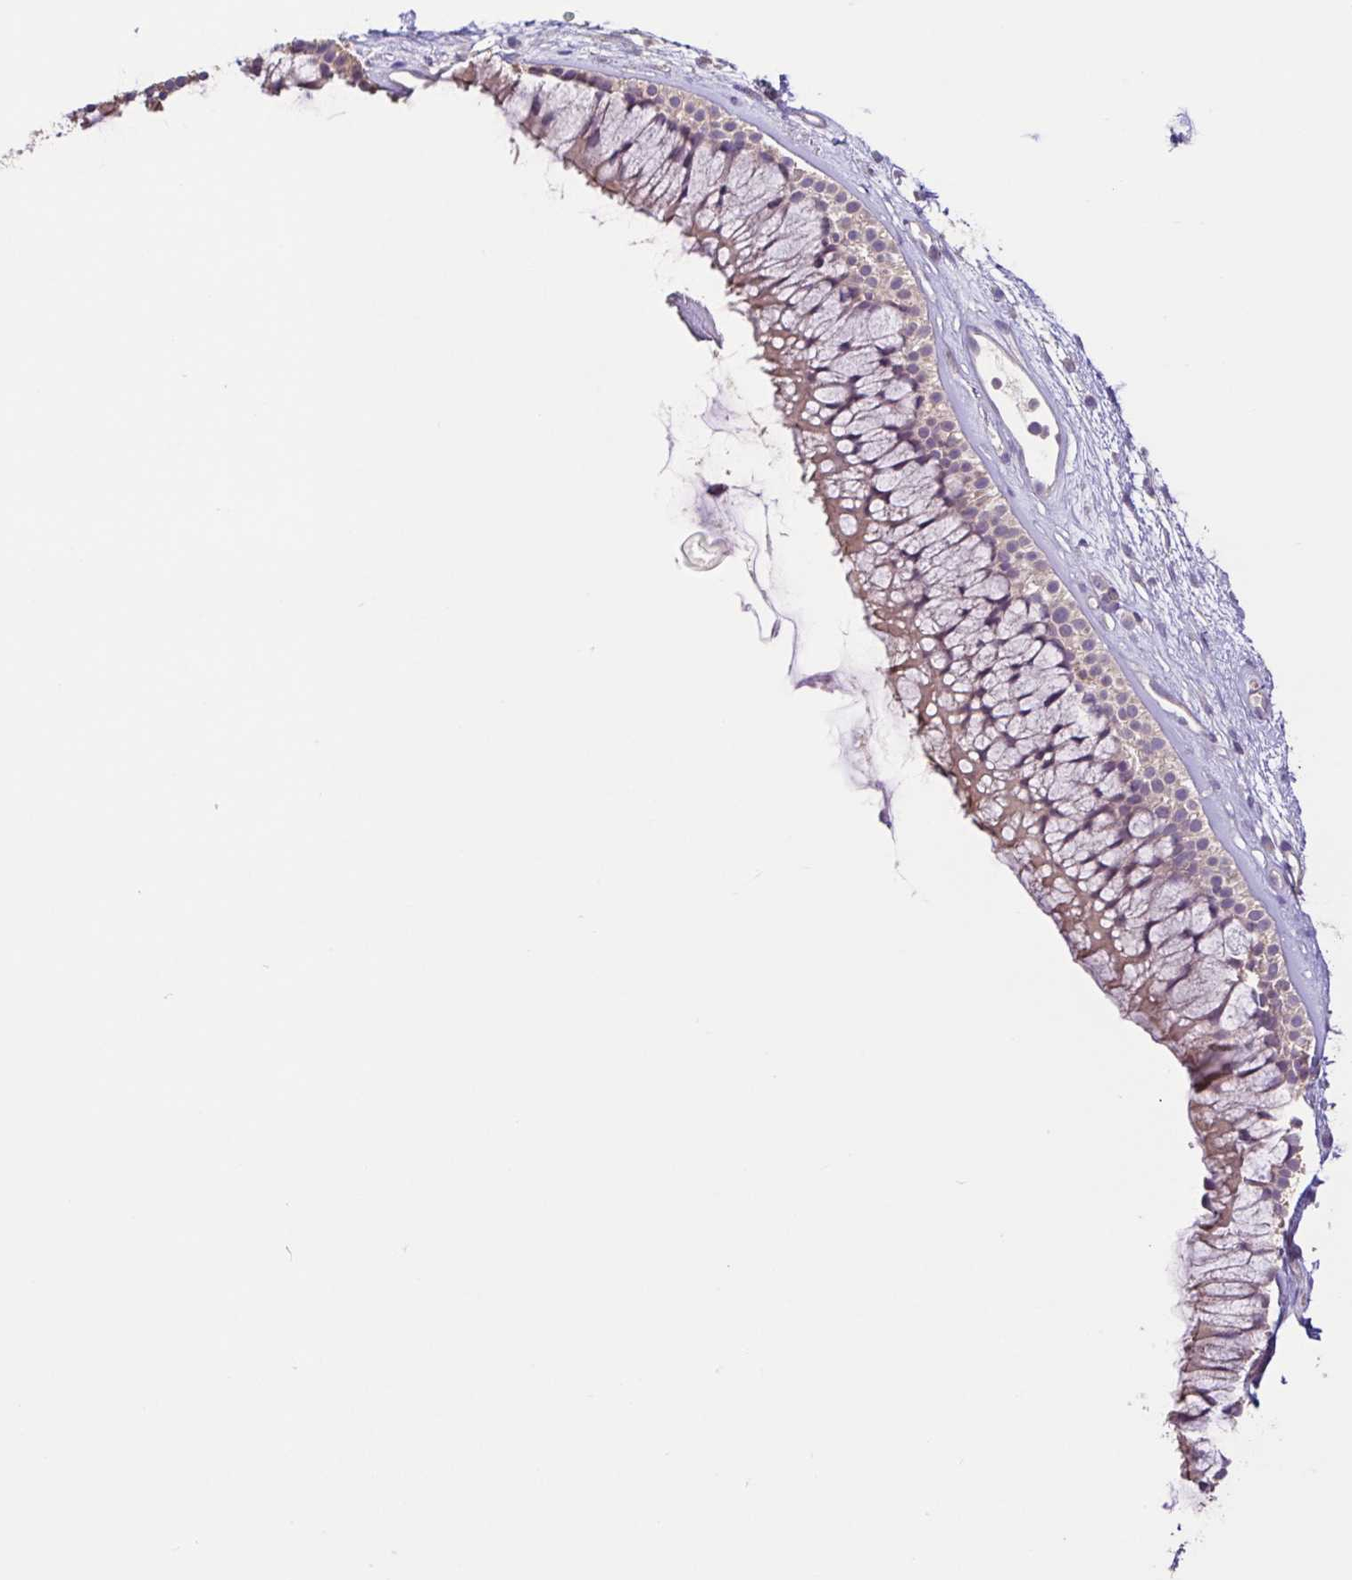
{"staining": {"intensity": "weak", "quantity": "25%-75%", "location": "cytoplasmic/membranous"}, "tissue": "nasopharynx", "cell_type": "Respiratory epithelial cells", "image_type": "normal", "snomed": [{"axis": "morphology", "description": "Normal tissue, NOS"}, {"axis": "topography", "description": "Nasopharynx"}], "caption": "Weak cytoplasmic/membranous staining is seen in approximately 25%-75% of respiratory epithelial cells in benign nasopharynx. The staining is performed using DAB brown chromogen to label protein expression. The nuclei are counter-stained blue using hematoxylin.", "gene": "ACTRT2", "patient": {"sex": "female", "age": 75}}